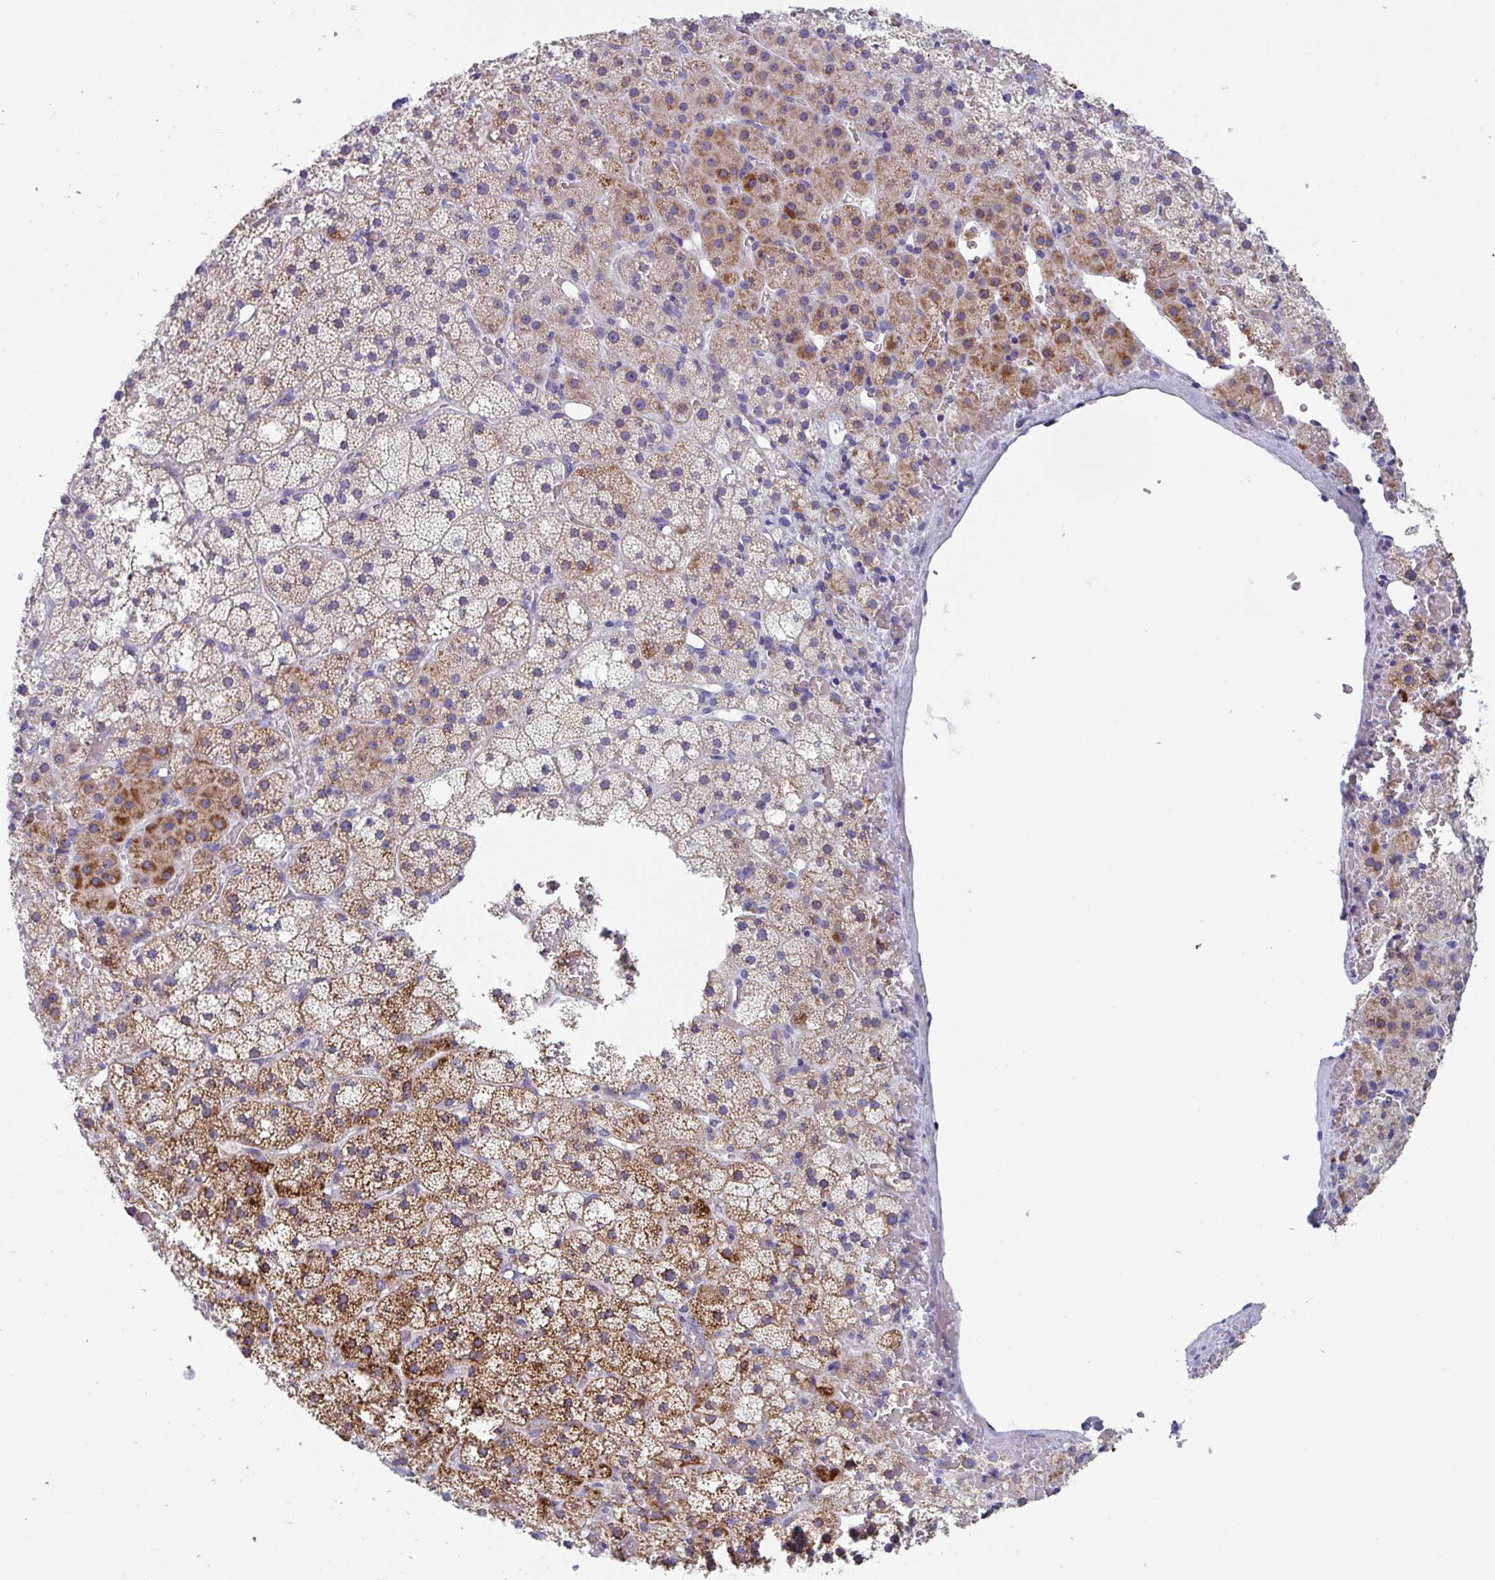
{"staining": {"intensity": "strong", "quantity": ">75%", "location": "cytoplasmic/membranous"}, "tissue": "adrenal gland", "cell_type": "Glandular cells", "image_type": "normal", "snomed": [{"axis": "morphology", "description": "Normal tissue, NOS"}, {"axis": "topography", "description": "Adrenal gland"}], "caption": "Protein staining of benign adrenal gland reveals strong cytoplasmic/membranous positivity in about >75% of glandular cells.", "gene": "ATP5MJ", "patient": {"sex": "male", "age": 53}}